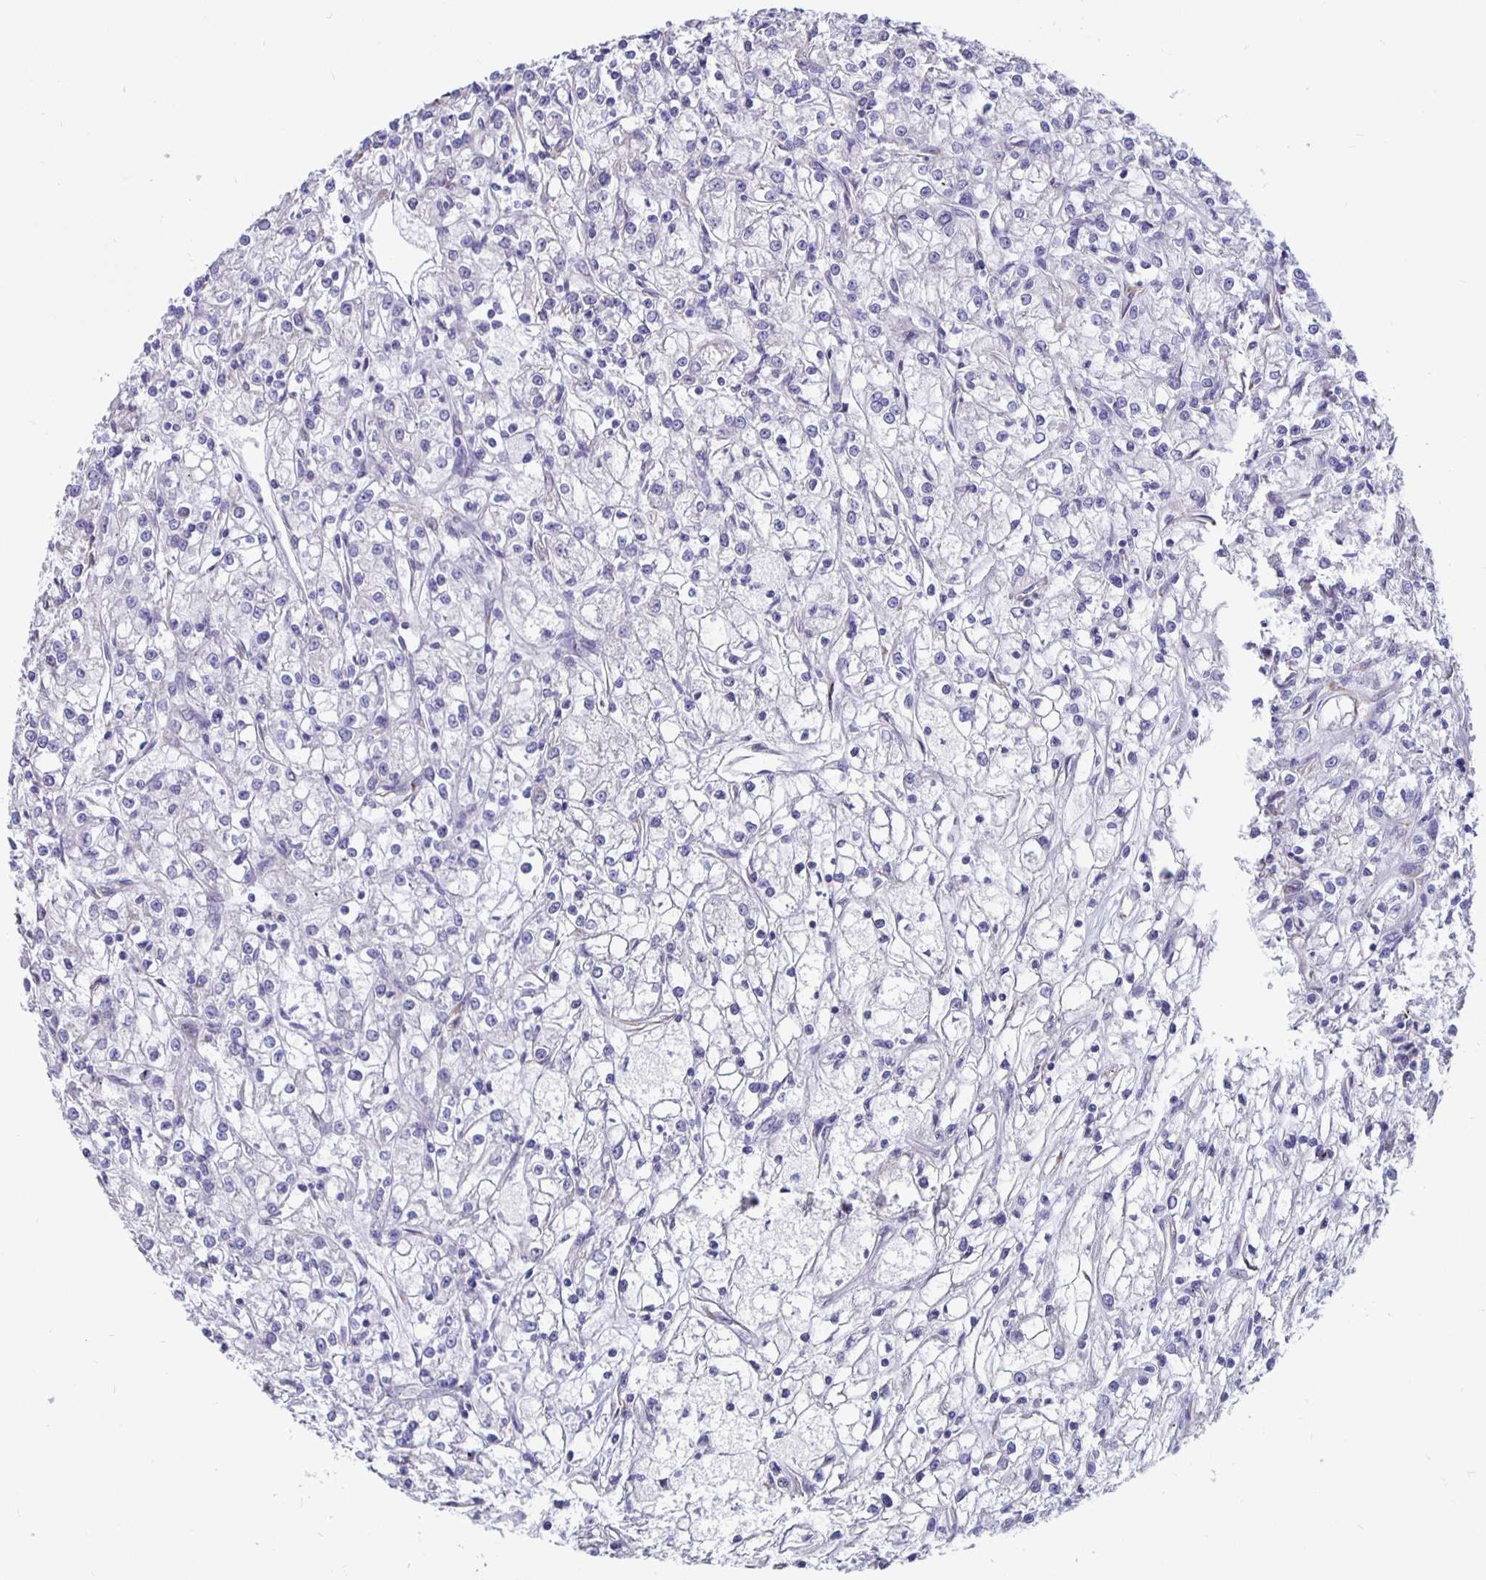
{"staining": {"intensity": "negative", "quantity": "none", "location": "none"}, "tissue": "renal cancer", "cell_type": "Tumor cells", "image_type": "cancer", "snomed": [{"axis": "morphology", "description": "Adenocarcinoma, NOS"}, {"axis": "topography", "description": "Kidney"}], "caption": "Immunohistochemistry (IHC) of human adenocarcinoma (renal) shows no positivity in tumor cells.", "gene": "DNAI2", "patient": {"sex": "female", "age": 59}}